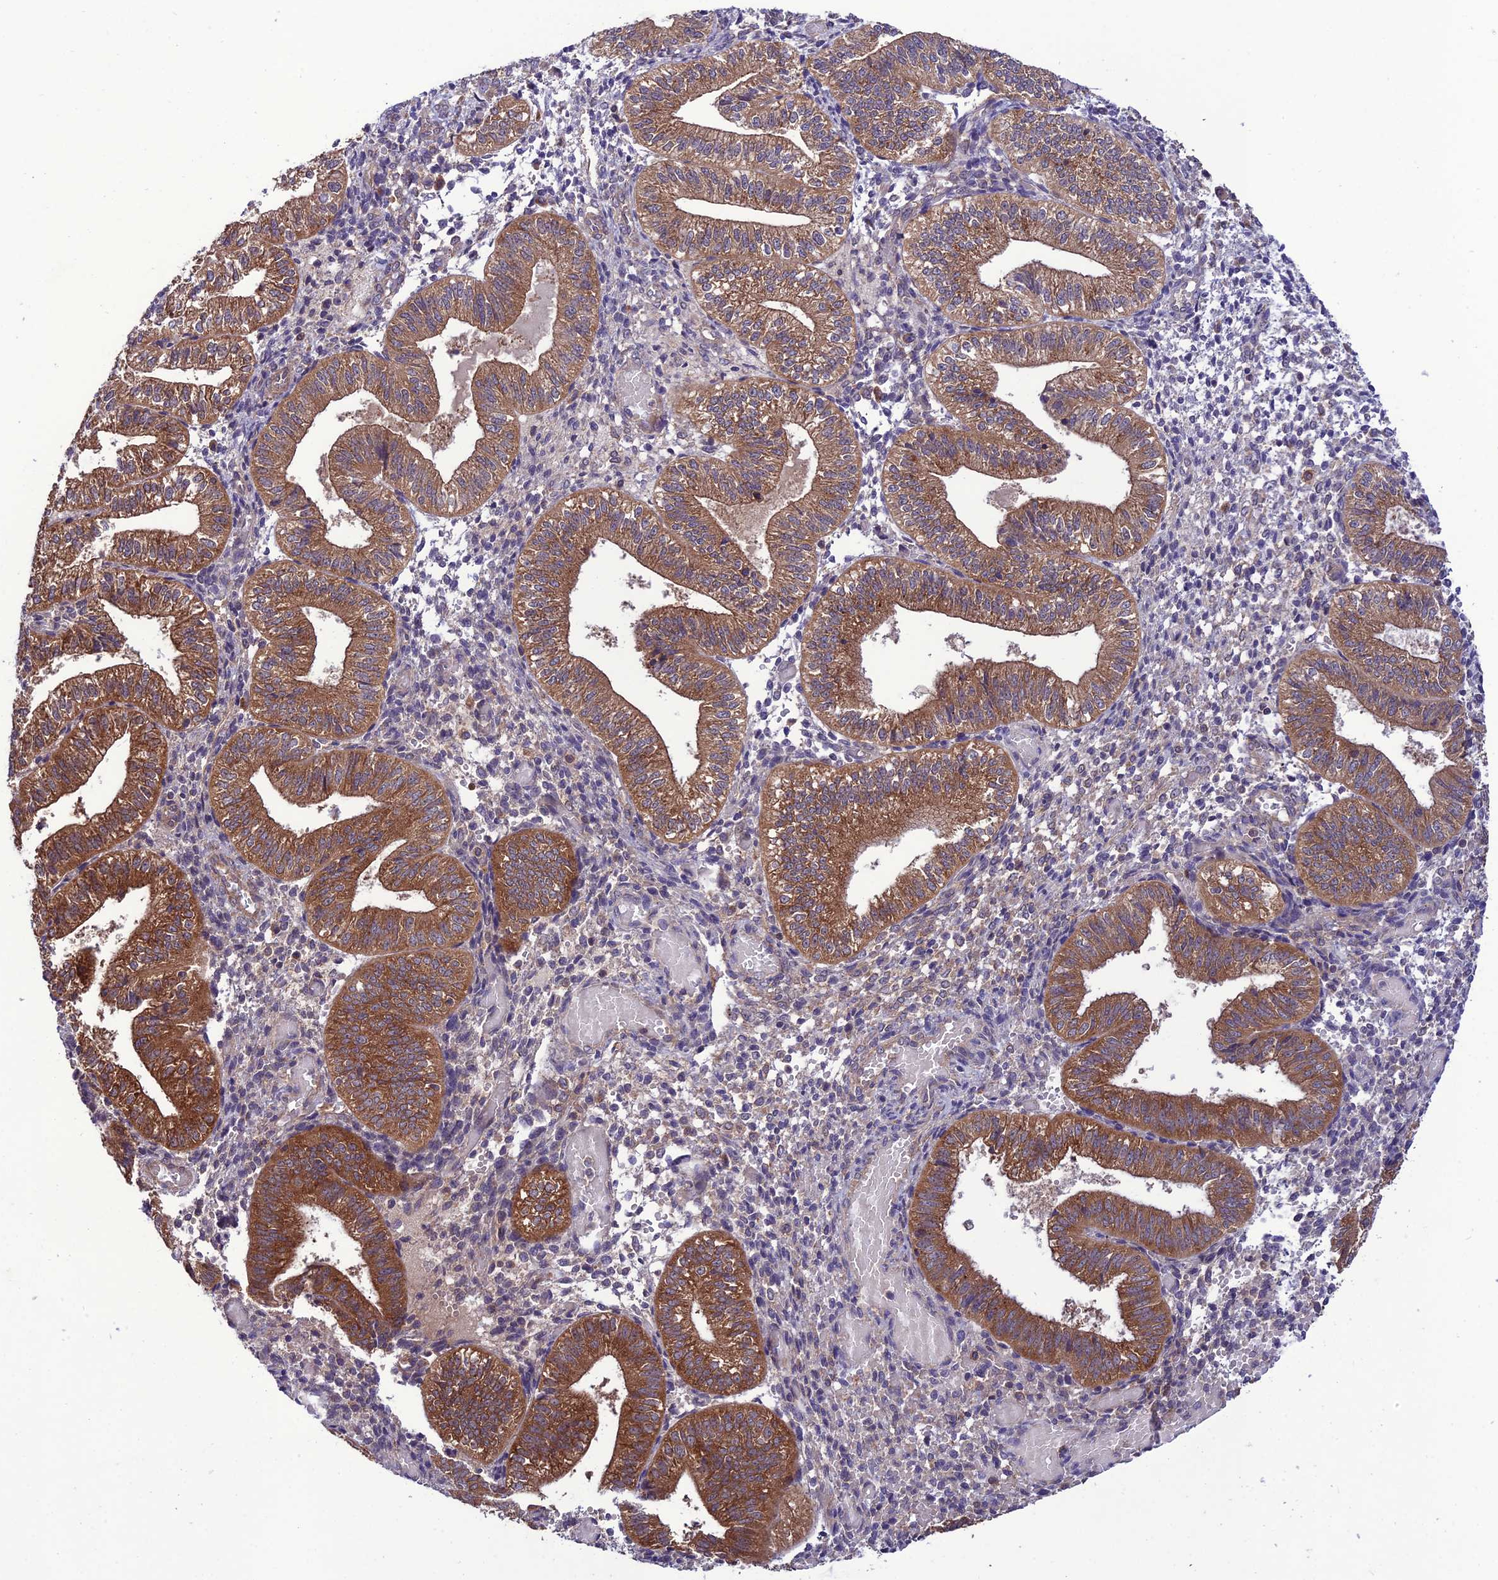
{"staining": {"intensity": "negative", "quantity": "none", "location": "none"}, "tissue": "endometrium", "cell_type": "Cells in endometrial stroma", "image_type": "normal", "snomed": [{"axis": "morphology", "description": "Normal tissue, NOS"}, {"axis": "topography", "description": "Endometrium"}], "caption": "Histopathology image shows no protein staining in cells in endometrial stroma of normal endometrium.", "gene": "PPIL3", "patient": {"sex": "female", "age": 34}}